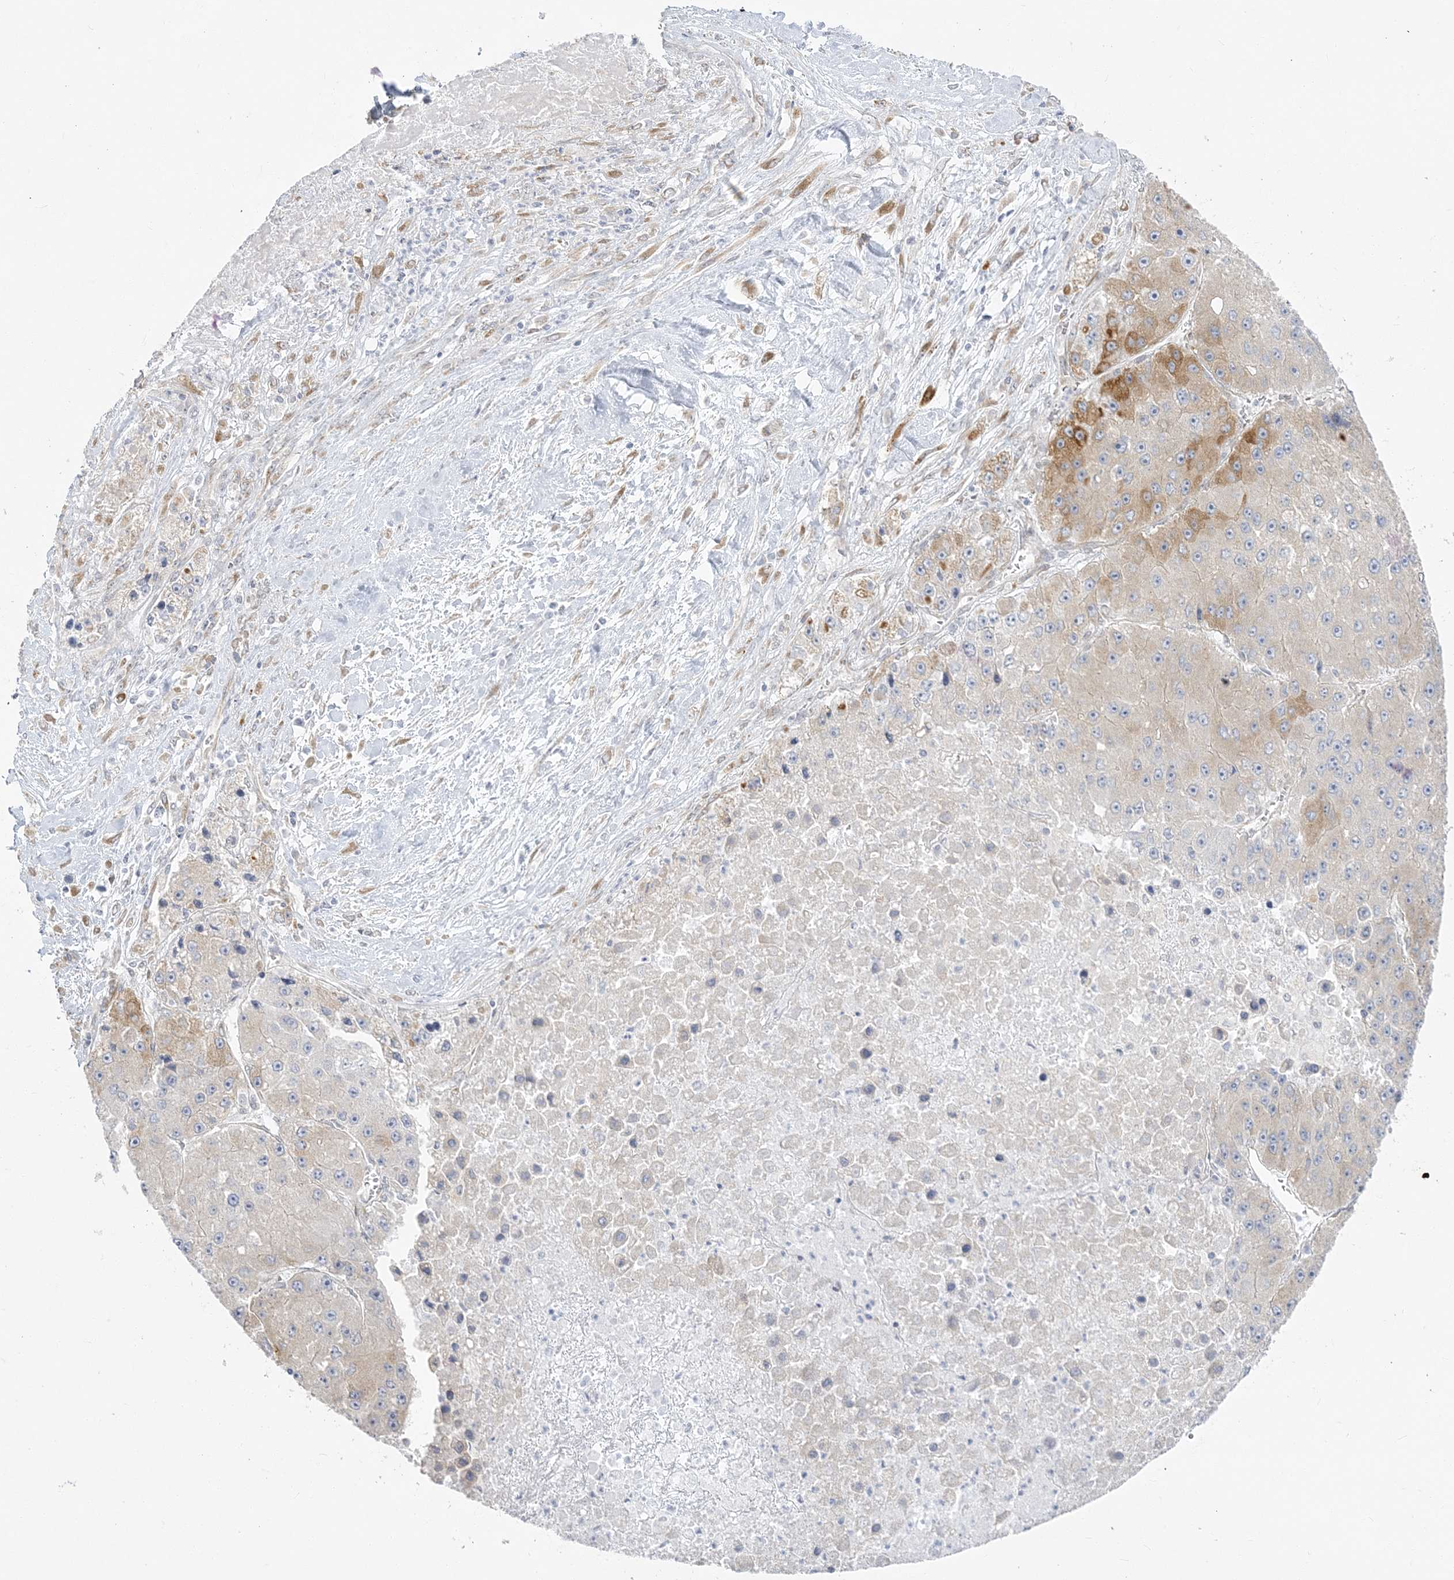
{"staining": {"intensity": "moderate", "quantity": "<25%", "location": "cytoplasmic/membranous"}, "tissue": "liver cancer", "cell_type": "Tumor cells", "image_type": "cancer", "snomed": [{"axis": "morphology", "description": "Carcinoma, Hepatocellular, NOS"}, {"axis": "topography", "description": "Liver"}], "caption": "A low amount of moderate cytoplasmic/membranous positivity is present in approximately <25% of tumor cells in hepatocellular carcinoma (liver) tissue.", "gene": "ZC3H6", "patient": {"sex": "female", "age": 73}}